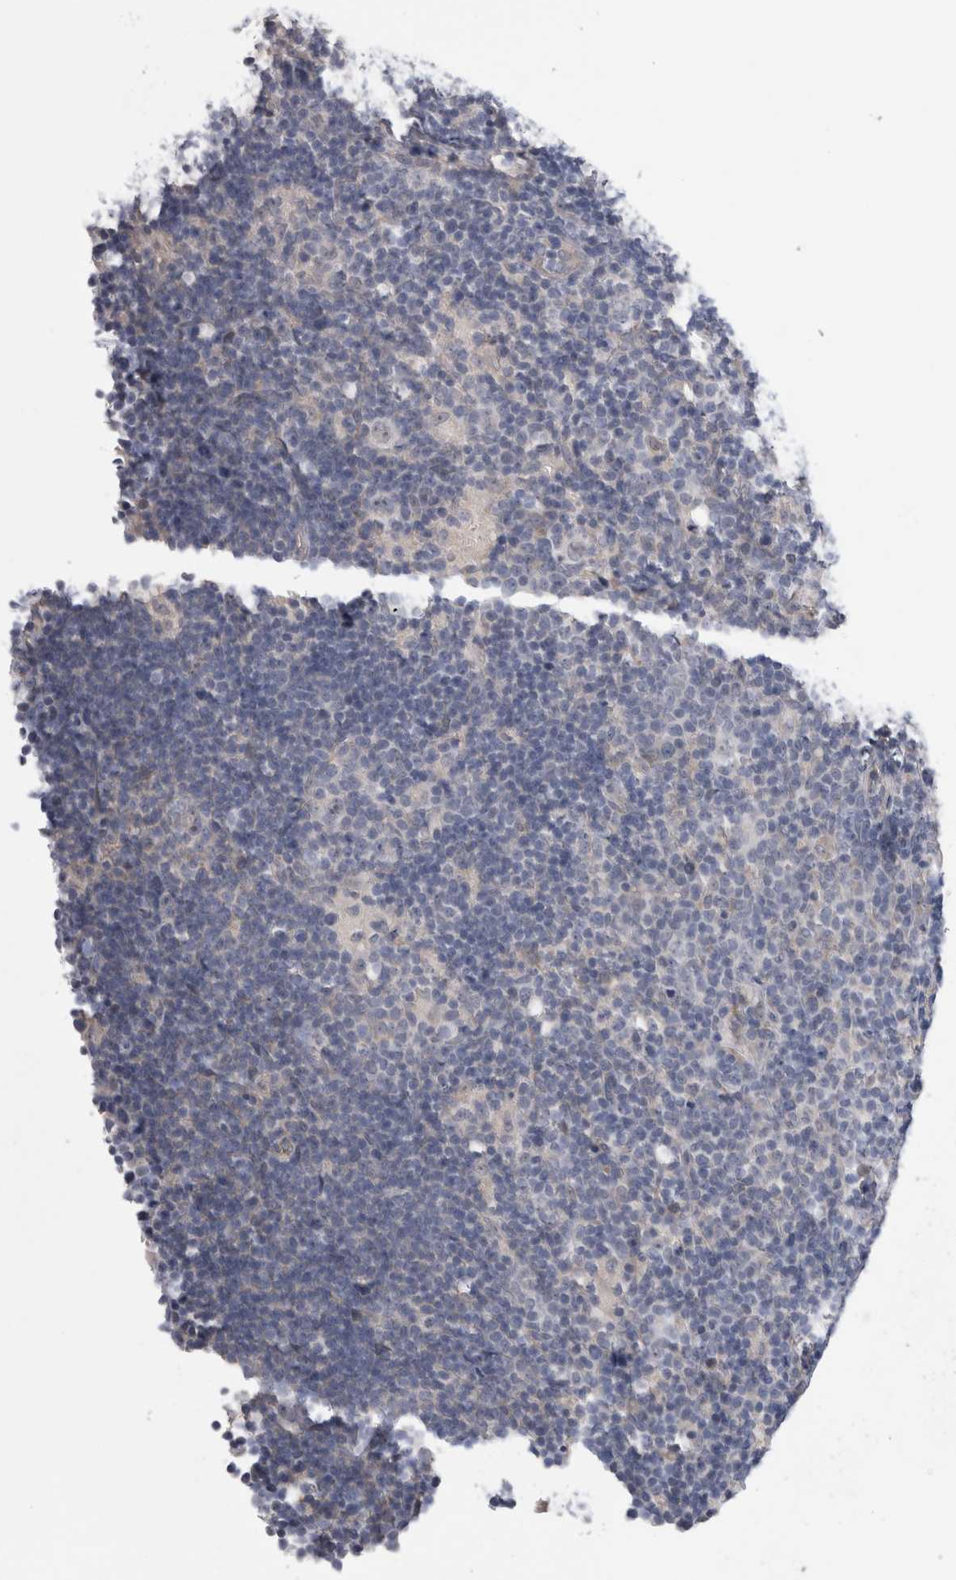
{"staining": {"intensity": "negative", "quantity": "none", "location": "none"}, "tissue": "lymphoma", "cell_type": "Tumor cells", "image_type": "cancer", "snomed": [{"axis": "morphology", "description": "Hodgkin's disease, NOS"}, {"axis": "topography", "description": "Lymph node"}], "caption": "The photomicrograph exhibits no significant expression in tumor cells of Hodgkin's disease.", "gene": "ARHGAP29", "patient": {"sex": "female", "age": 57}}